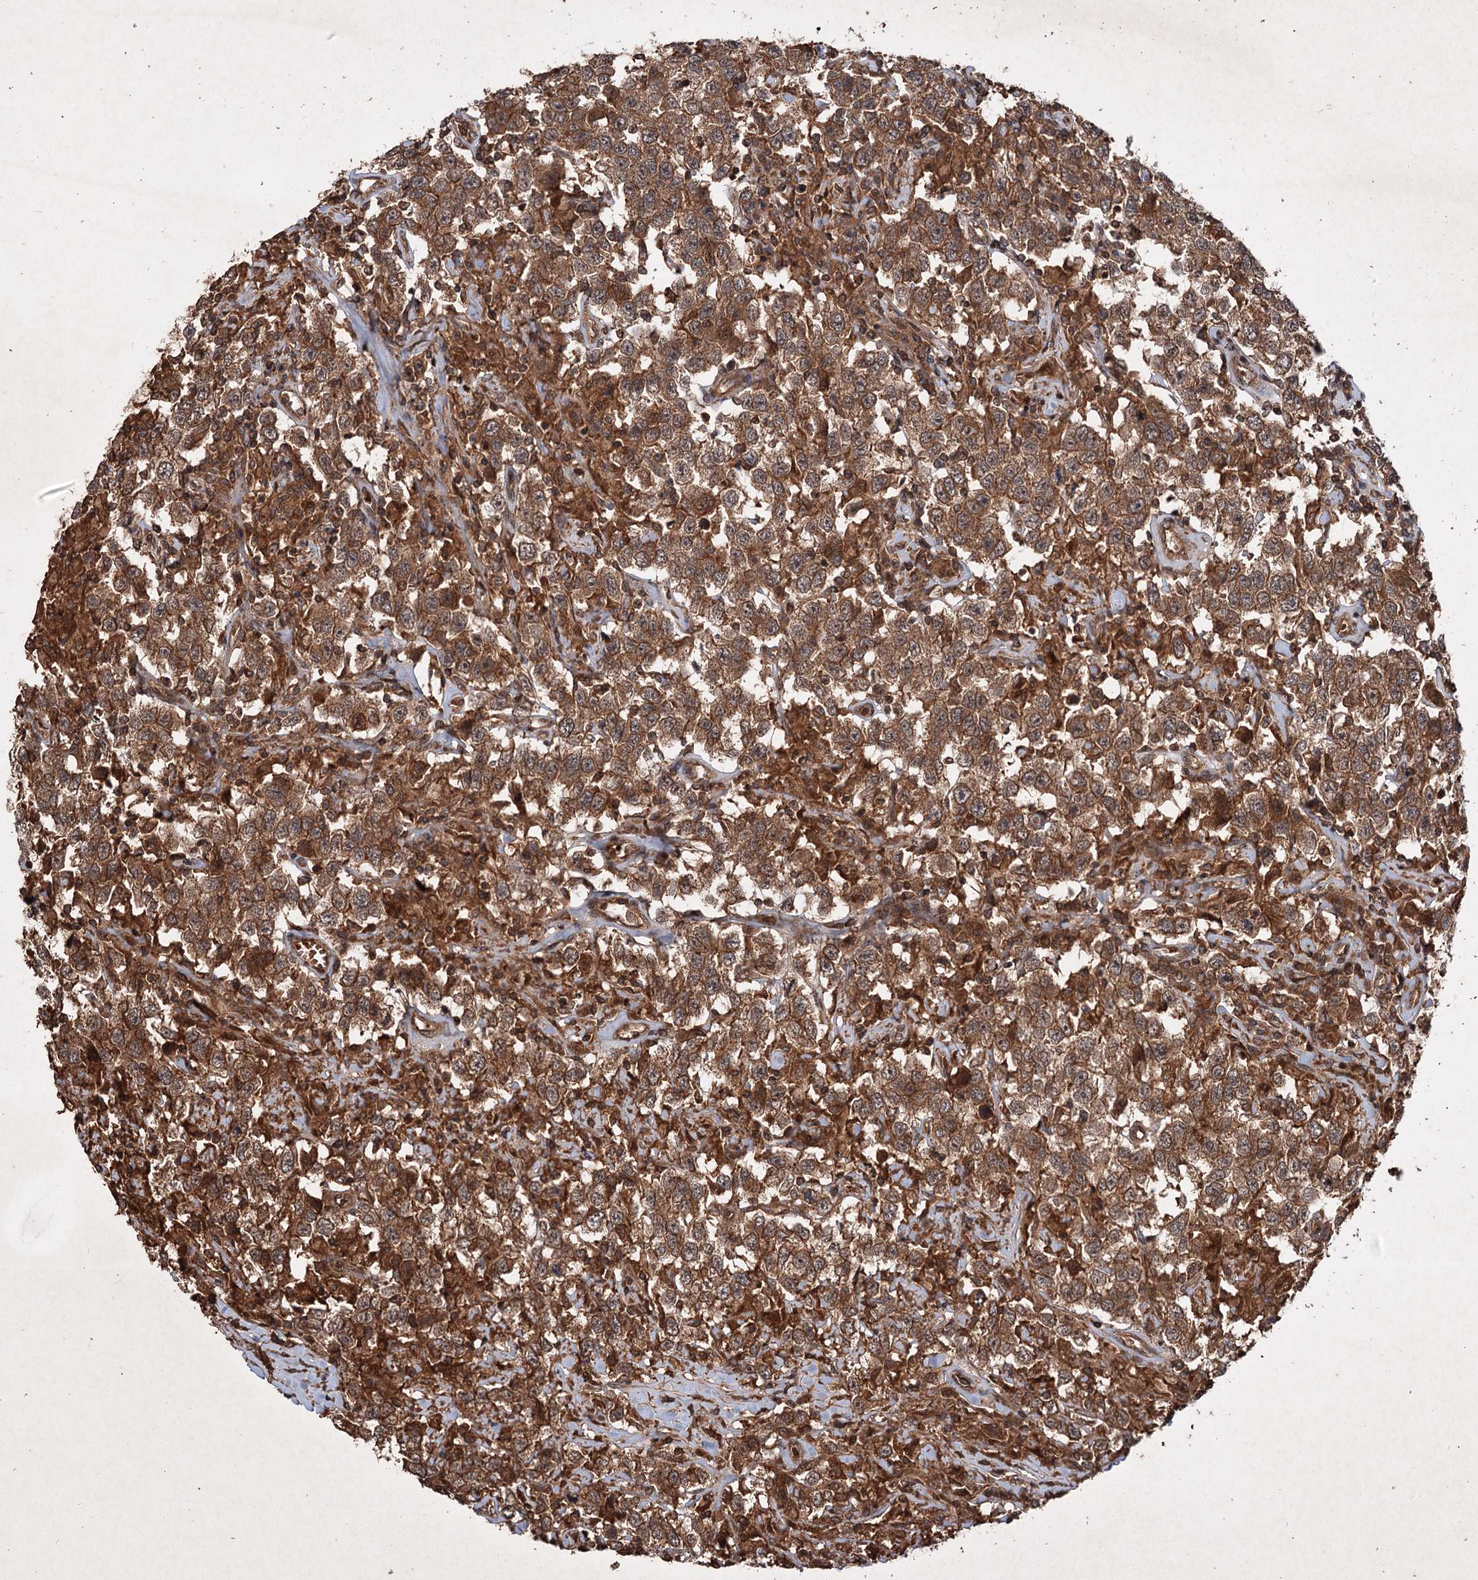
{"staining": {"intensity": "strong", "quantity": ">75%", "location": "cytoplasmic/membranous,nuclear"}, "tissue": "testis cancer", "cell_type": "Tumor cells", "image_type": "cancer", "snomed": [{"axis": "morphology", "description": "Seminoma, NOS"}, {"axis": "topography", "description": "Testis"}], "caption": "The photomicrograph demonstrates immunohistochemical staining of testis cancer (seminoma). There is strong cytoplasmic/membranous and nuclear staining is seen in about >75% of tumor cells. (DAB IHC with brightfield microscopy, high magnification).", "gene": "ADK", "patient": {"sex": "male", "age": 41}}